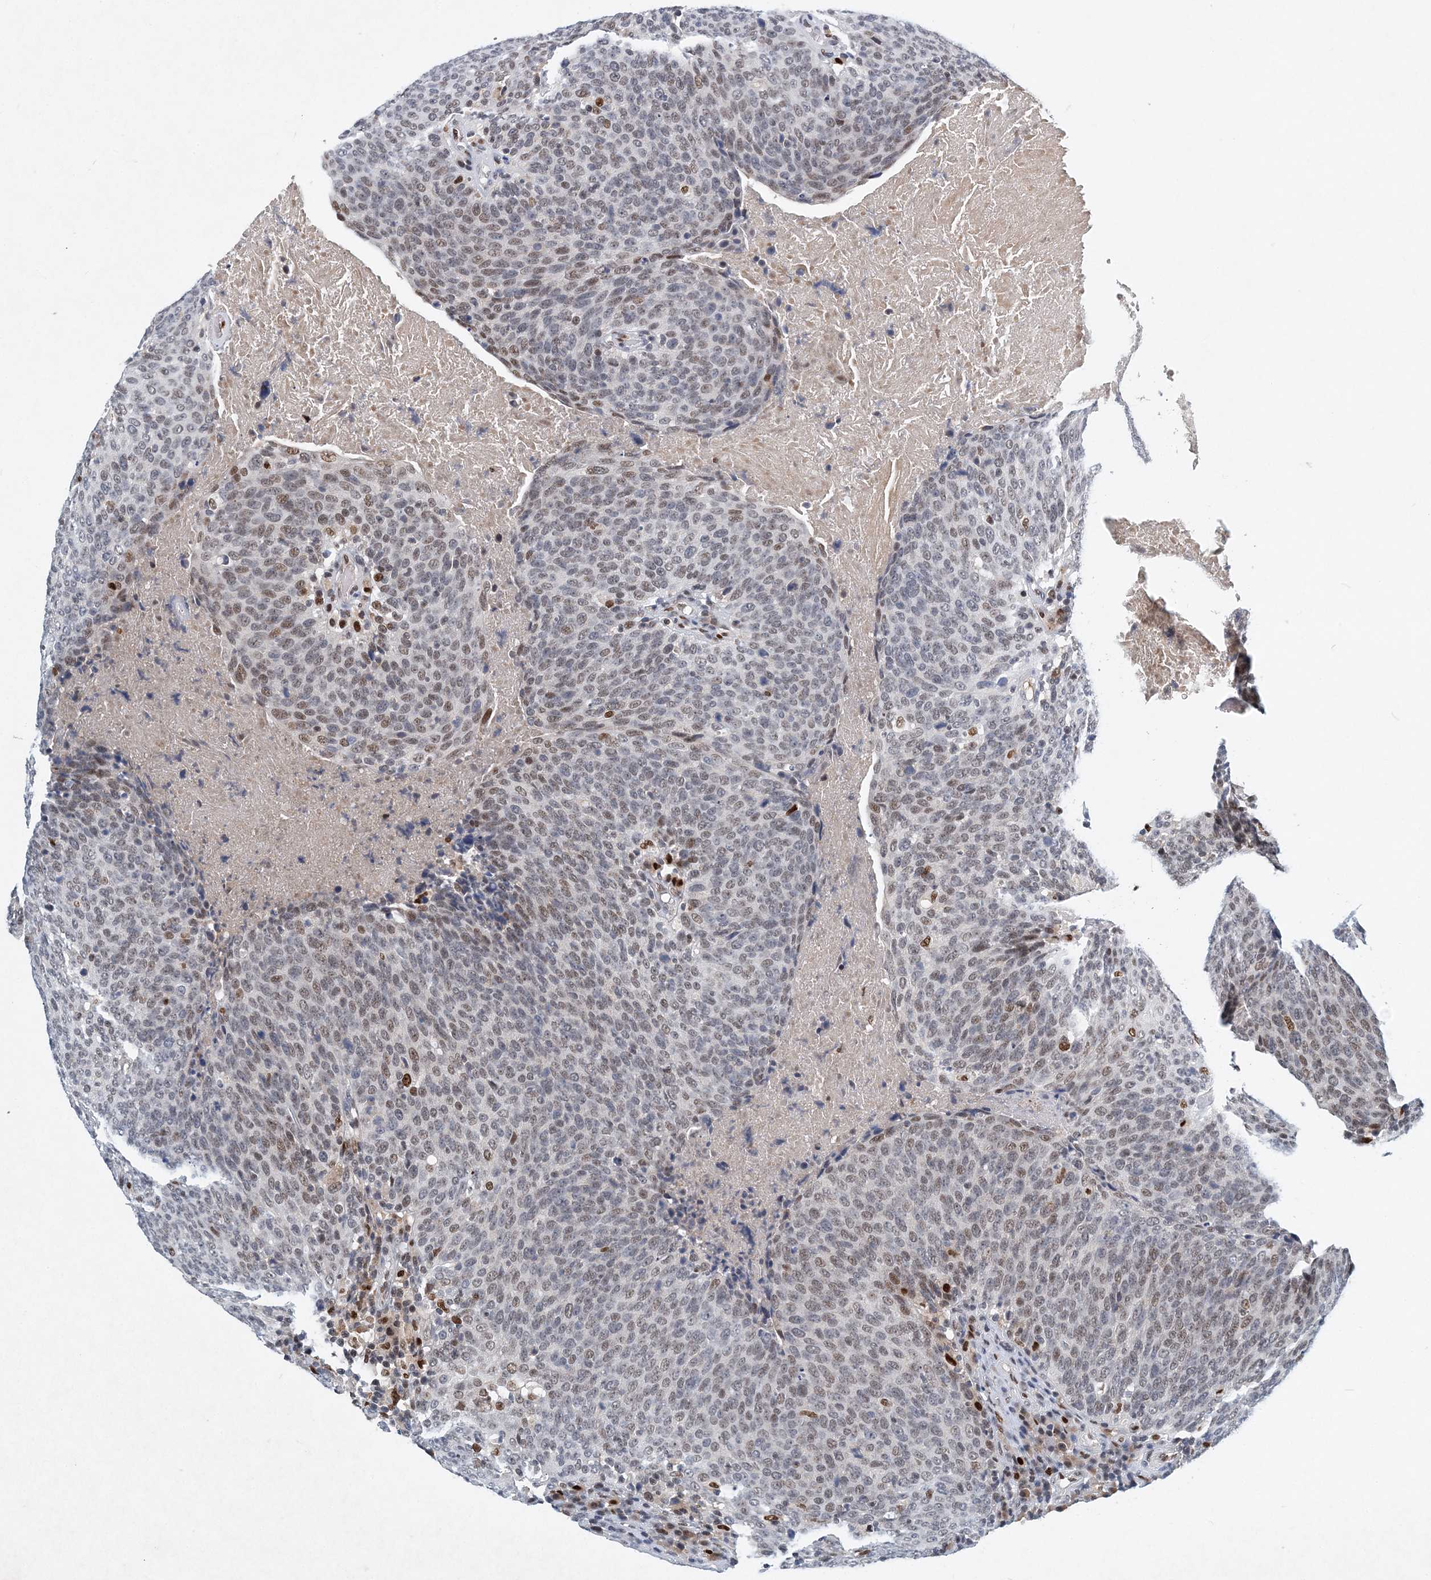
{"staining": {"intensity": "moderate", "quantity": "<25%", "location": "nuclear"}, "tissue": "head and neck cancer", "cell_type": "Tumor cells", "image_type": "cancer", "snomed": [{"axis": "morphology", "description": "Squamous cell carcinoma, NOS"}, {"axis": "morphology", "description": "Squamous cell carcinoma, metastatic, NOS"}, {"axis": "topography", "description": "Lymph node"}, {"axis": "topography", "description": "Head-Neck"}], "caption": "Head and neck squamous cell carcinoma stained with a brown dye displays moderate nuclear positive positivity in approximately <25% of tumor cells.", "gene": "KPNA4", "patient": {"sex": "male", "age": 62}}